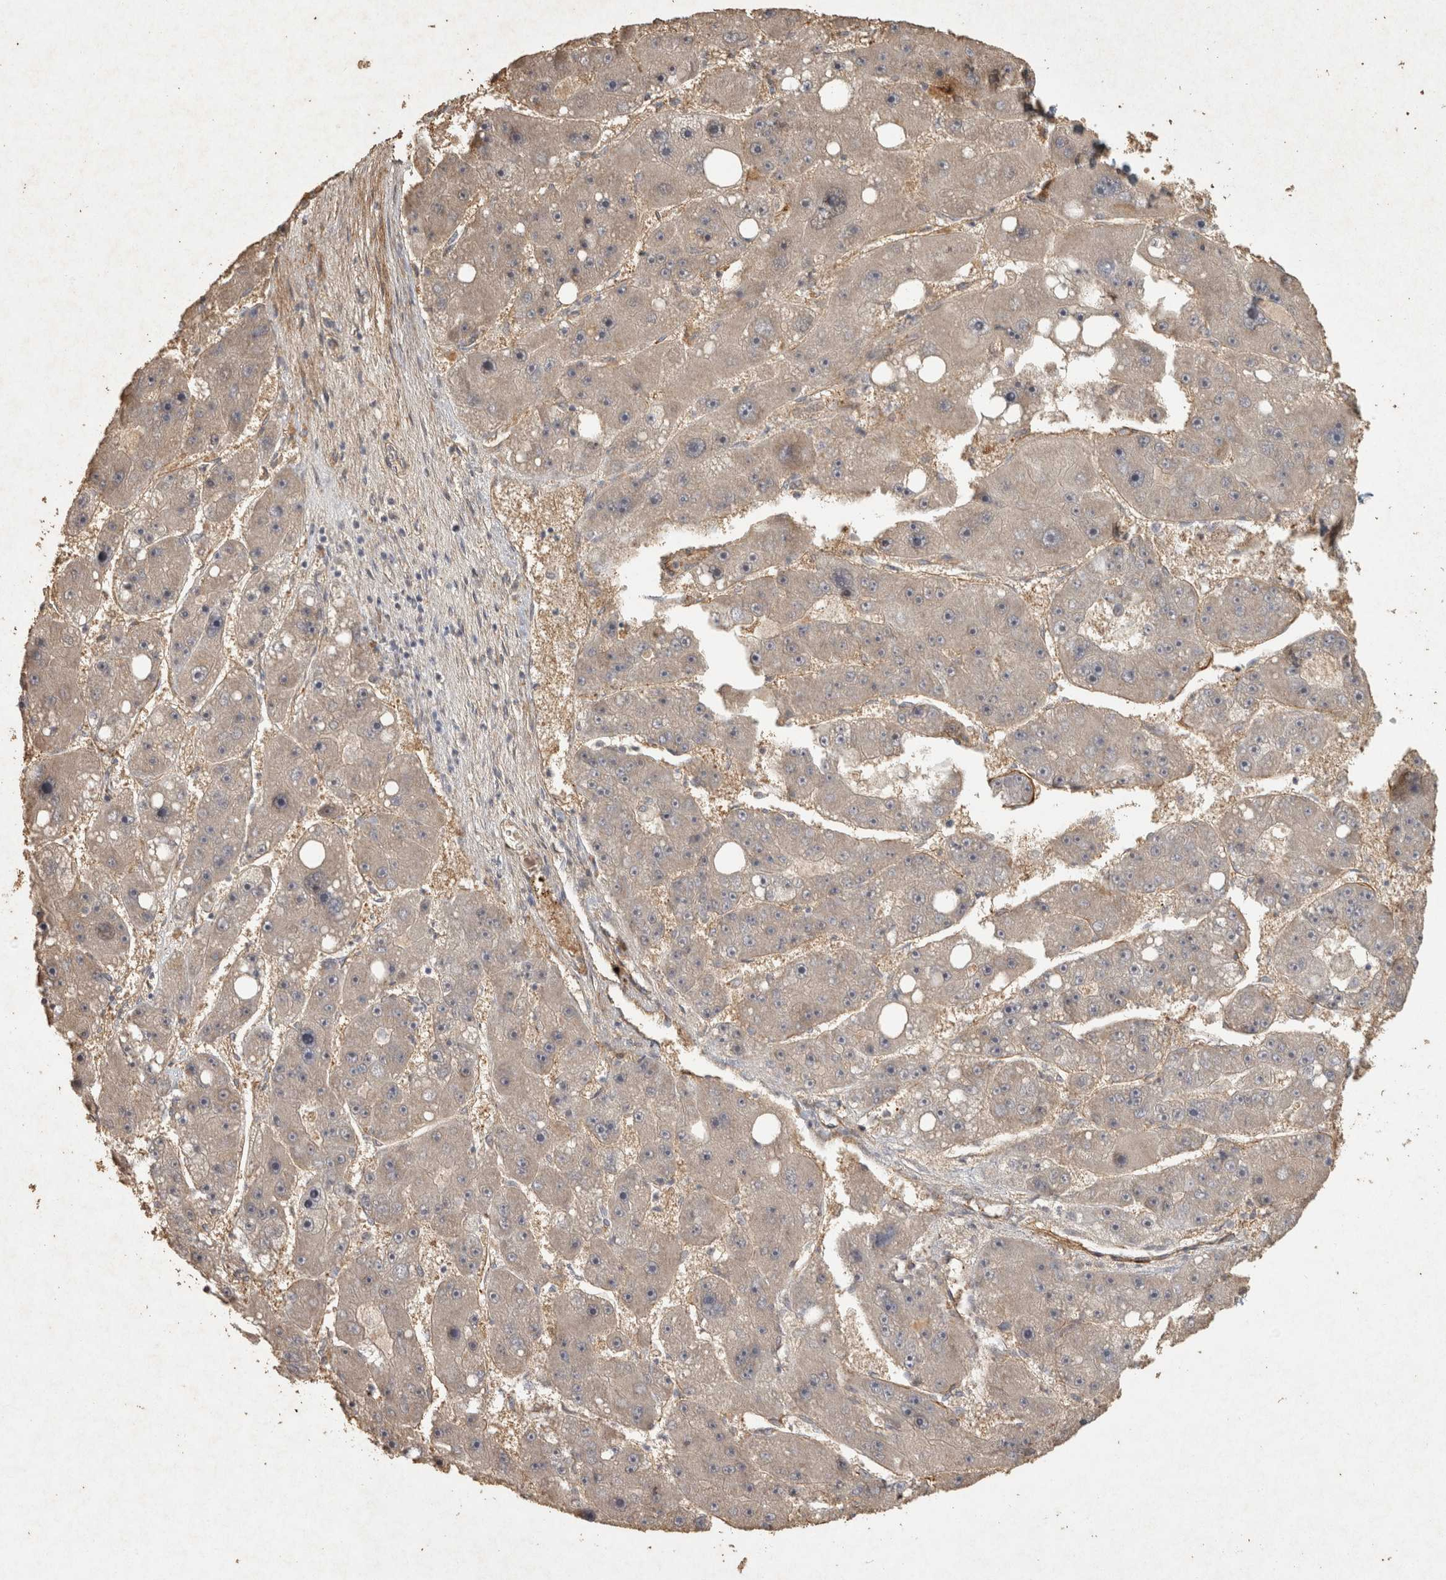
{"staining": {"intensity": "weak", "quantity": "25%-75%", "location": "cytoplasmic/membranous"}, "tissue": "liver cancer", "cell_type": "Tumor cells", "image_type": "cancer", "snomed": [{"axis": "morphology", "description": "Carcinoma, Hepatocellular, NOS"}, {"axis": "topography", "description": "Liver"}], "caption": "A high-resolution image shows immunohistochemistry staining of liver cancer (hepatocellular carcinoma), which reveals weak cytoplasmic/membranous positivity in about 25%-75% of tumor cells.", "gene": "OSTN", "patient": {"sex": "female", "age": 61}}